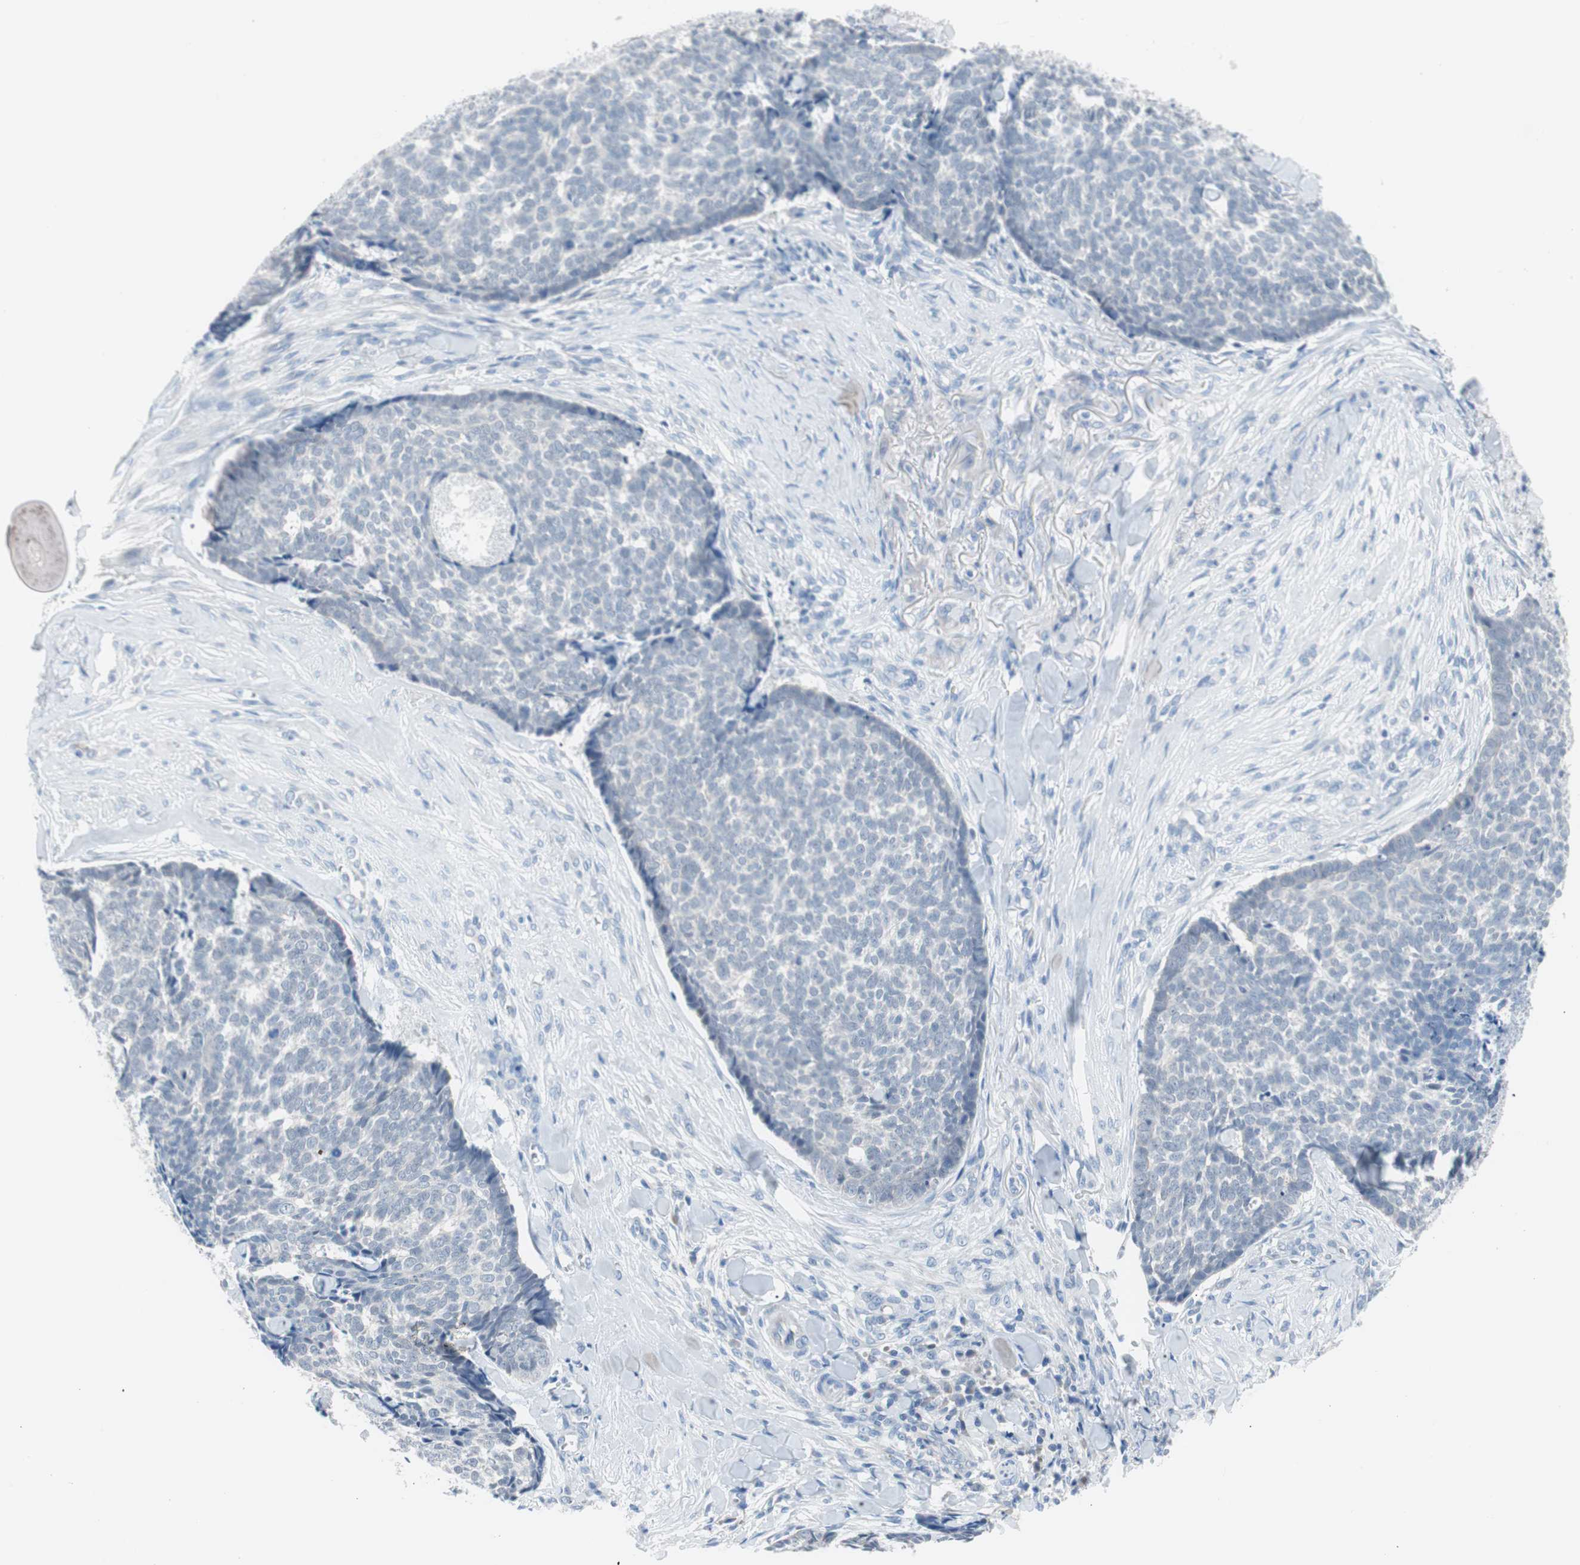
{"staining": {"intensity": "negative", "quantity": "none", "location": "none"}, "tissue": "skin cancer", "cell_type": "Tumor cells", "image_type": "cancer", "snomed": [{"axis": "morphology", "description": "Basal cell carcinoma"}, {"axis": "topography", "description": "Skin"}], "caption": "Immunohistochemistry (IHC) of human skin cancer (basal cell carcinoma) exhibits no positivity in tumor cells. (Brightfield microscopy of DAB immunohistochemistry at high magnification).", "gene": "VIL1", "patient": {"sex": "male", "age": 84}}